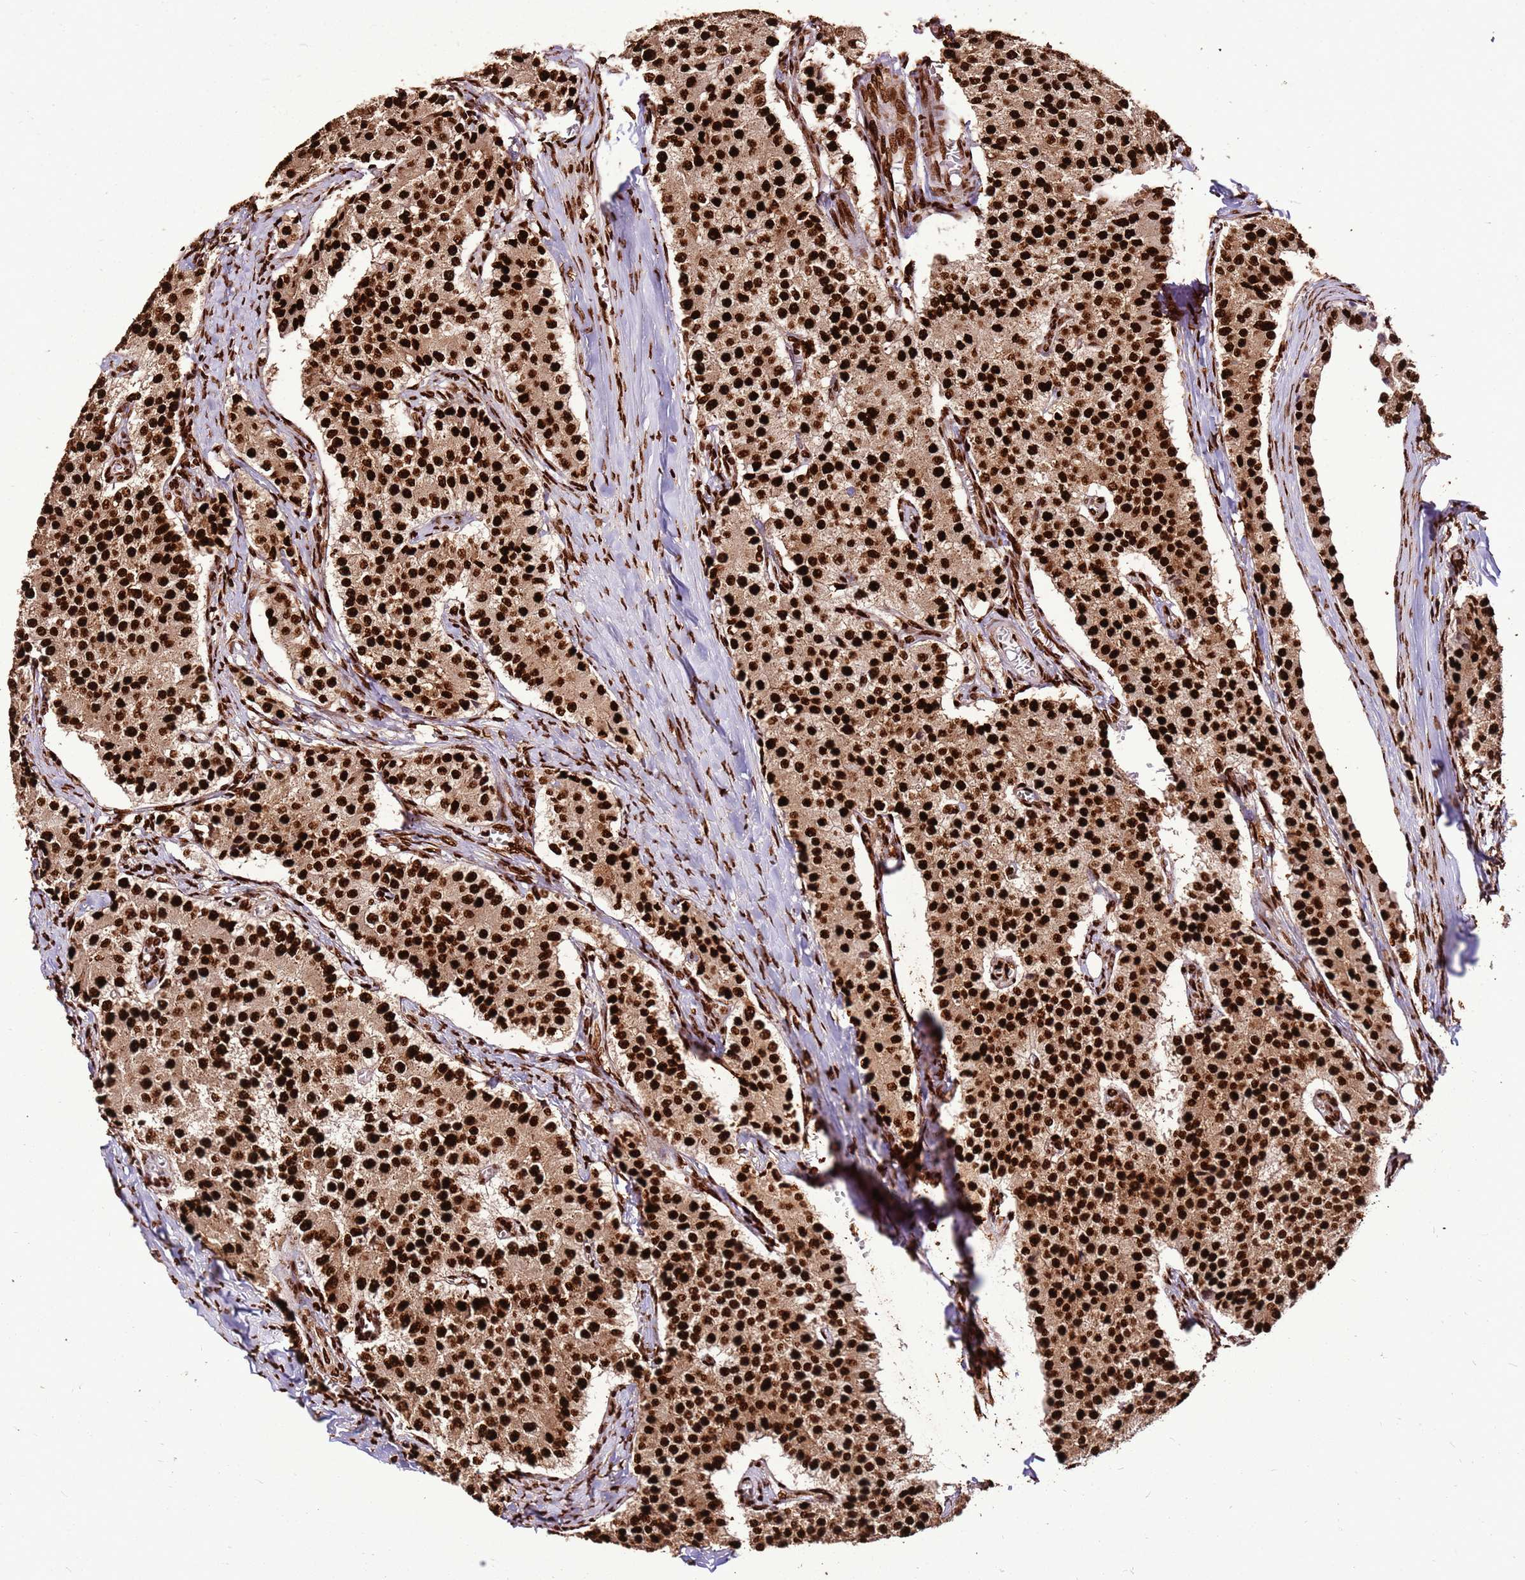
{"staining": {"intensity": "strong", "quantity": ">75%", "location": "cytoplasmic/membranous,nuclear"}, "tissue": "carcinoid", "cell_type": "Tumor cells", "image_type": "cancer", "snomed": [{"axis": "morphology", "description": "Carcinoid, malignant, NOS"}, {"axis": "topography", "description": "Colon"}], "caption": "Tumor cells show high levels of strong cytoplasmic/membranous and nuclear positivity in approximately >75% of cells in human carcinoid. (Stains: DAB in brown, nuclei in blue, Microscopy: brightfield microscopy at high magnification).", "gene": "HNRNPAB", "patient": {"sex": "female", "age": 52}}